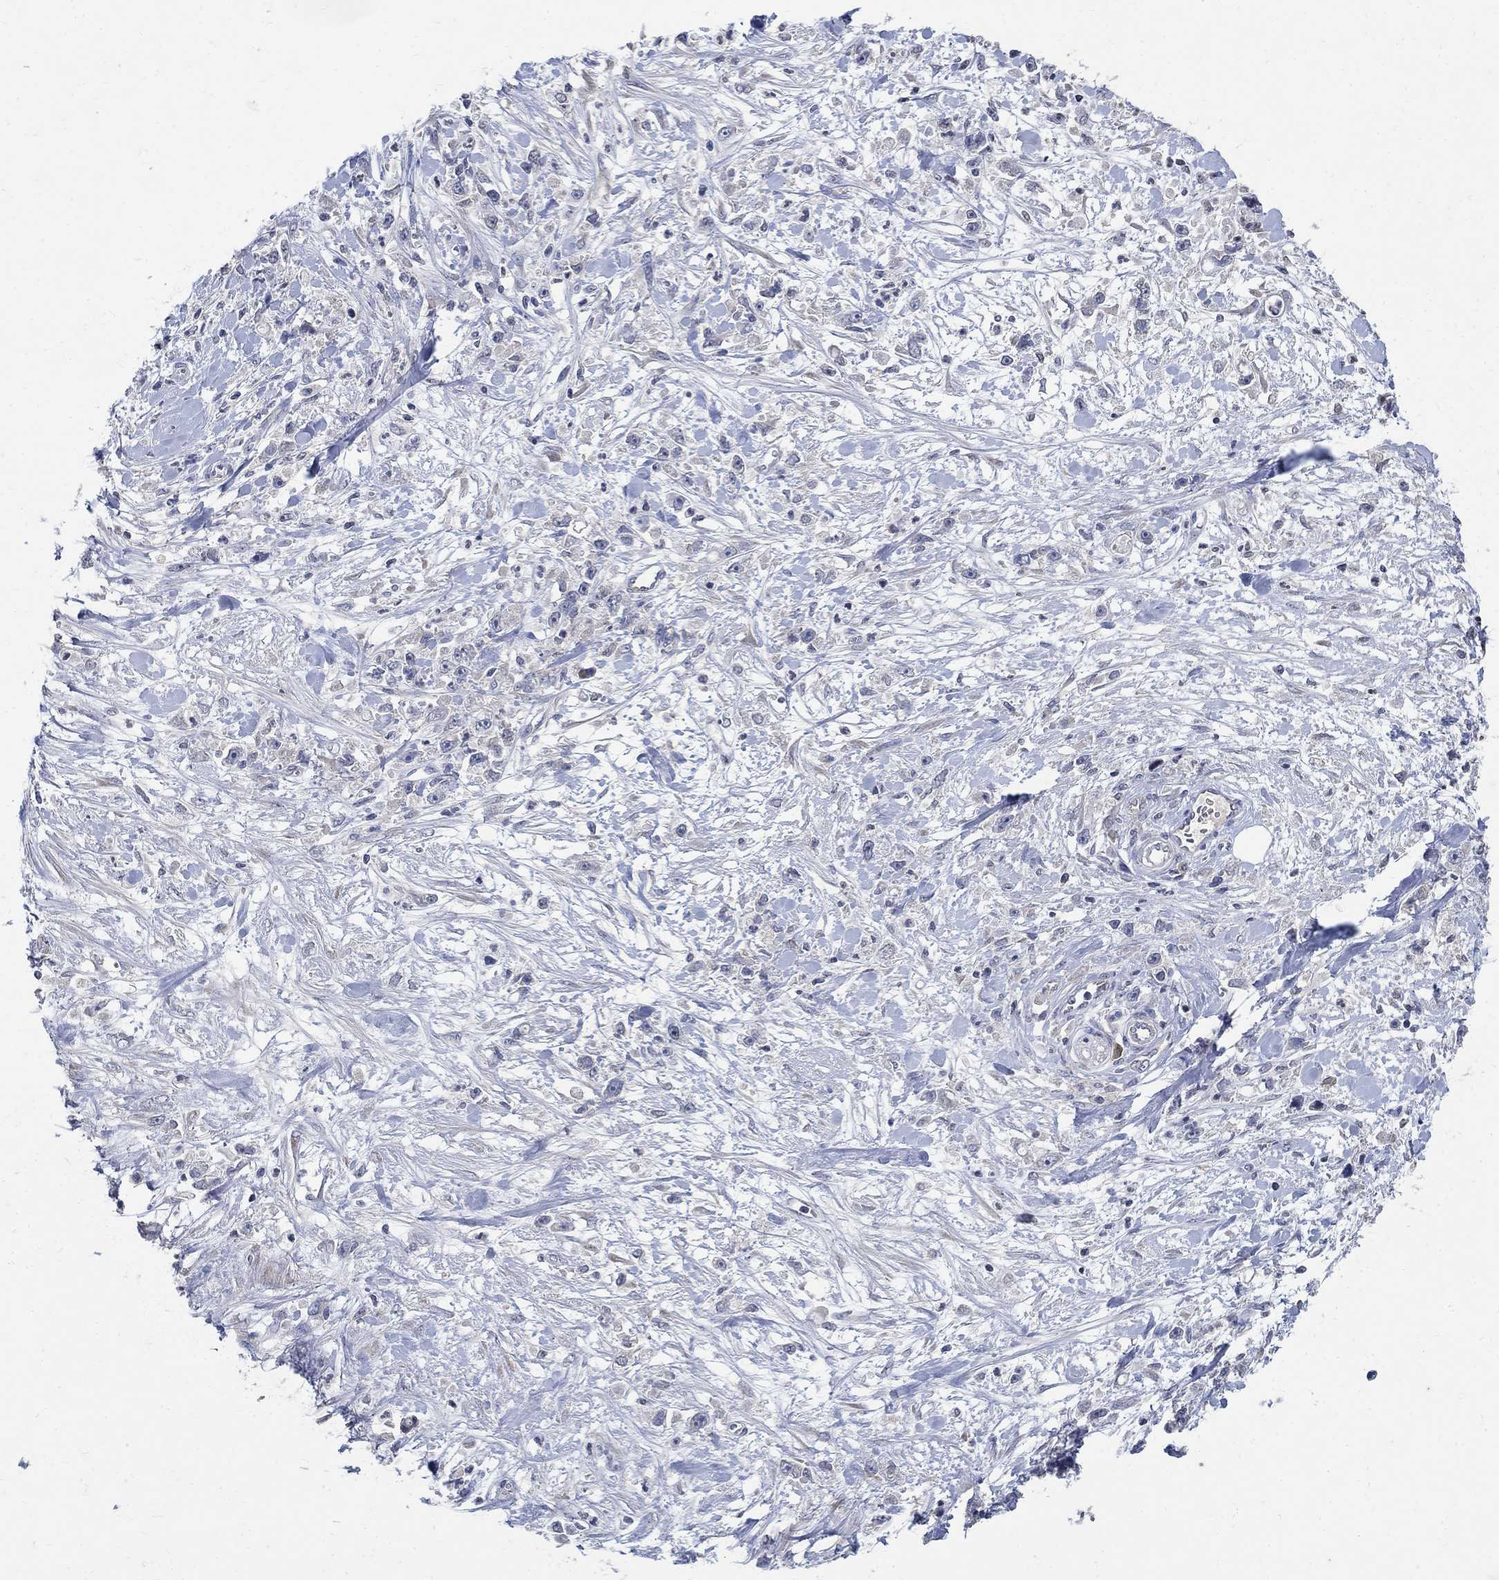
{"staining": {"intensity": "negative", "quantity": "none", "location": "none"}, "tissue": "stomach cancer", "cell_type": "Tumor cells", "image_type": "cancer", "snomed": [{"axis": "morphology", "description": "Adenocarcinoma, NOS"}, {"axis": "topography", "description": "Stomach"}], "caption": "Tumor cells show no significant positivity in stomach cancer.", "gene": "TMEM169", "patient": {"sex": "female", "age": 59}}